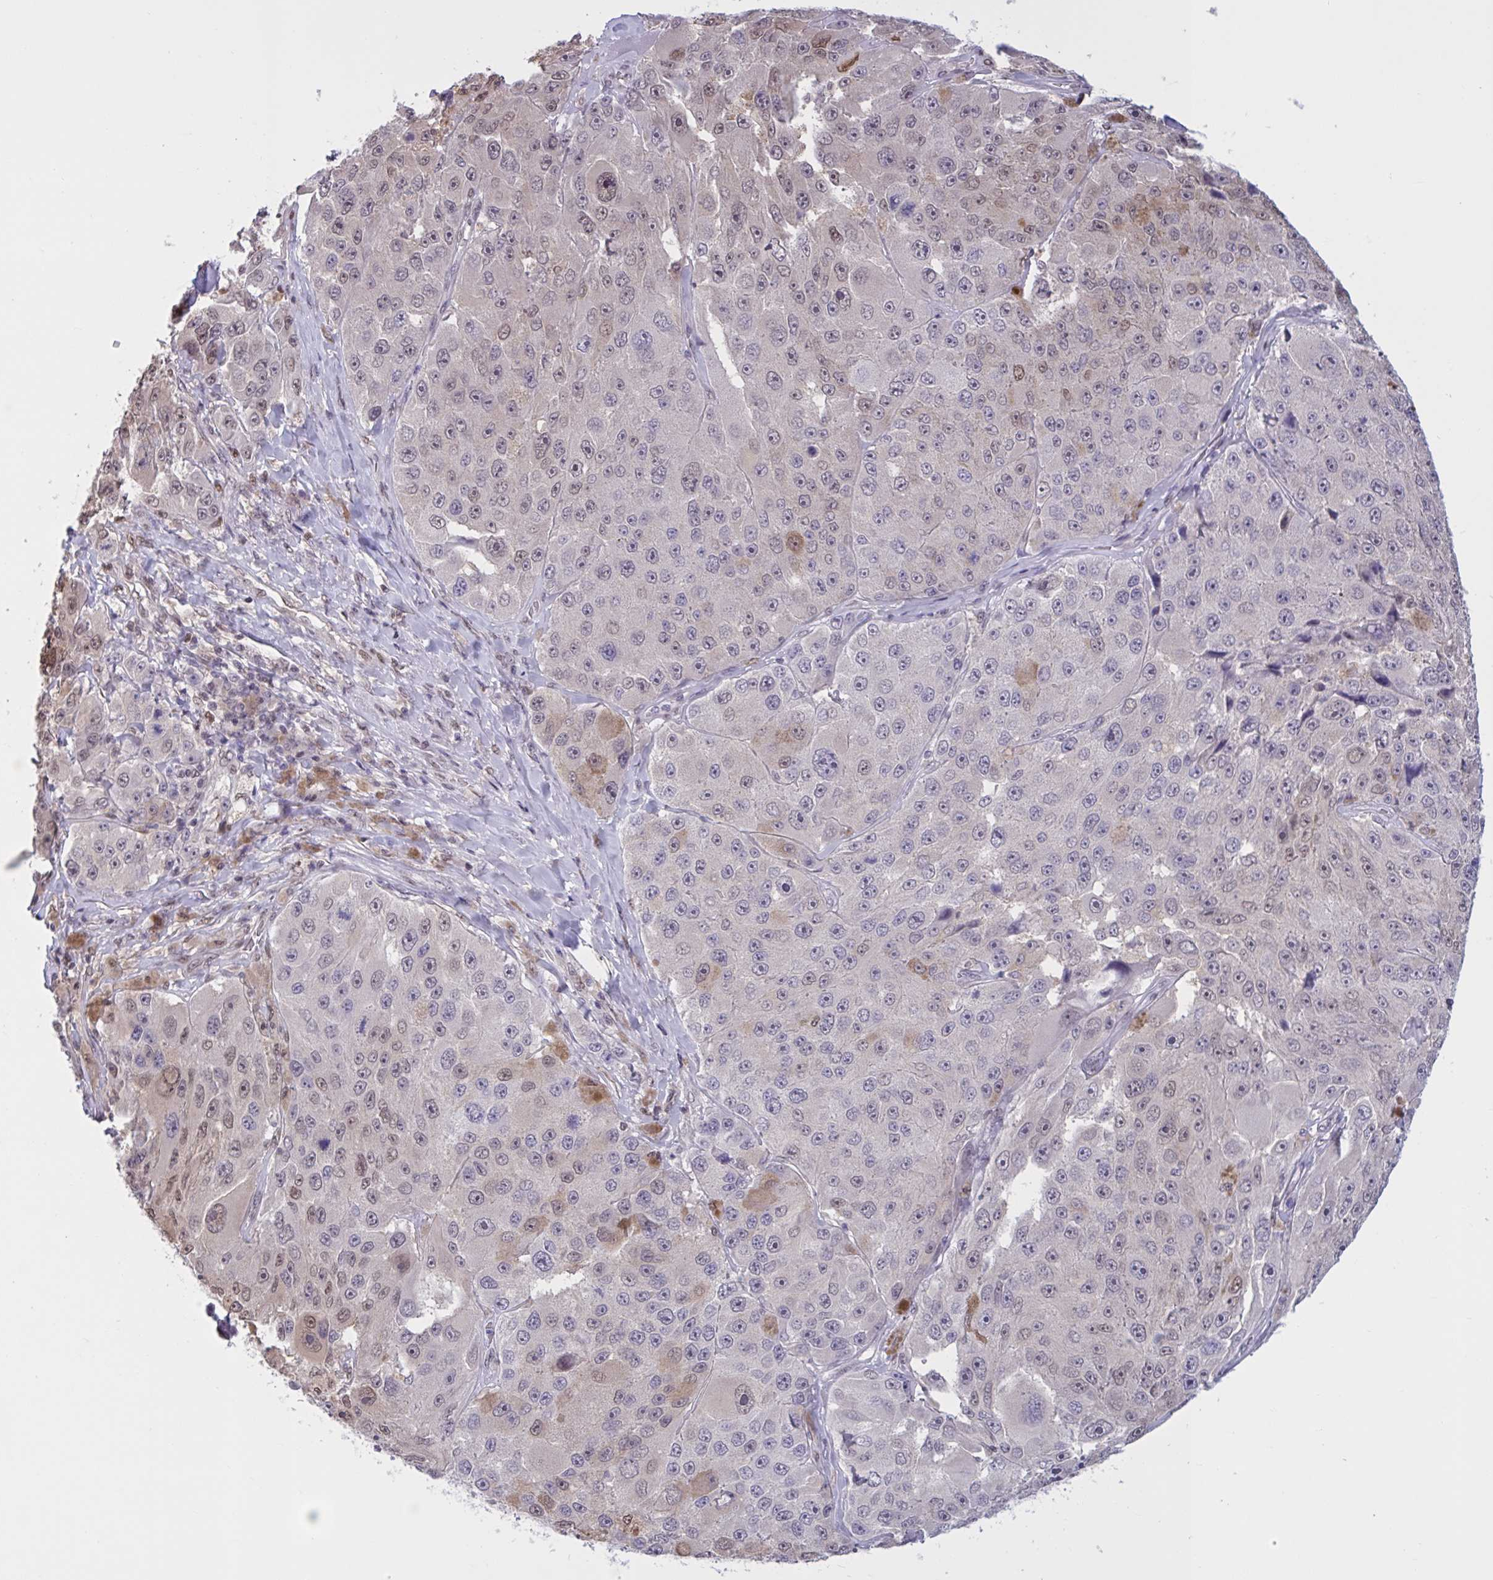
{"staining": {"intensity": "moderate", "quantity": "<25%", "location": "nuclear"}, "tissue": "melanoma", "cell_type": "Tumor cells", "image_type": "cancer", "snomed": [{"axis": "morphology", "description": "Malignant melanoma, Metastatic site"}, {"axis": "topography", "description": "Lymph node"}], "caption": "Protein staining demonstrates moderate nuclear positivity in approximately <25% of tumor cells in malignant melanoma (metastatic site).", "gene": "RBL1", "patient": {"sex": "male", "age": 62}}